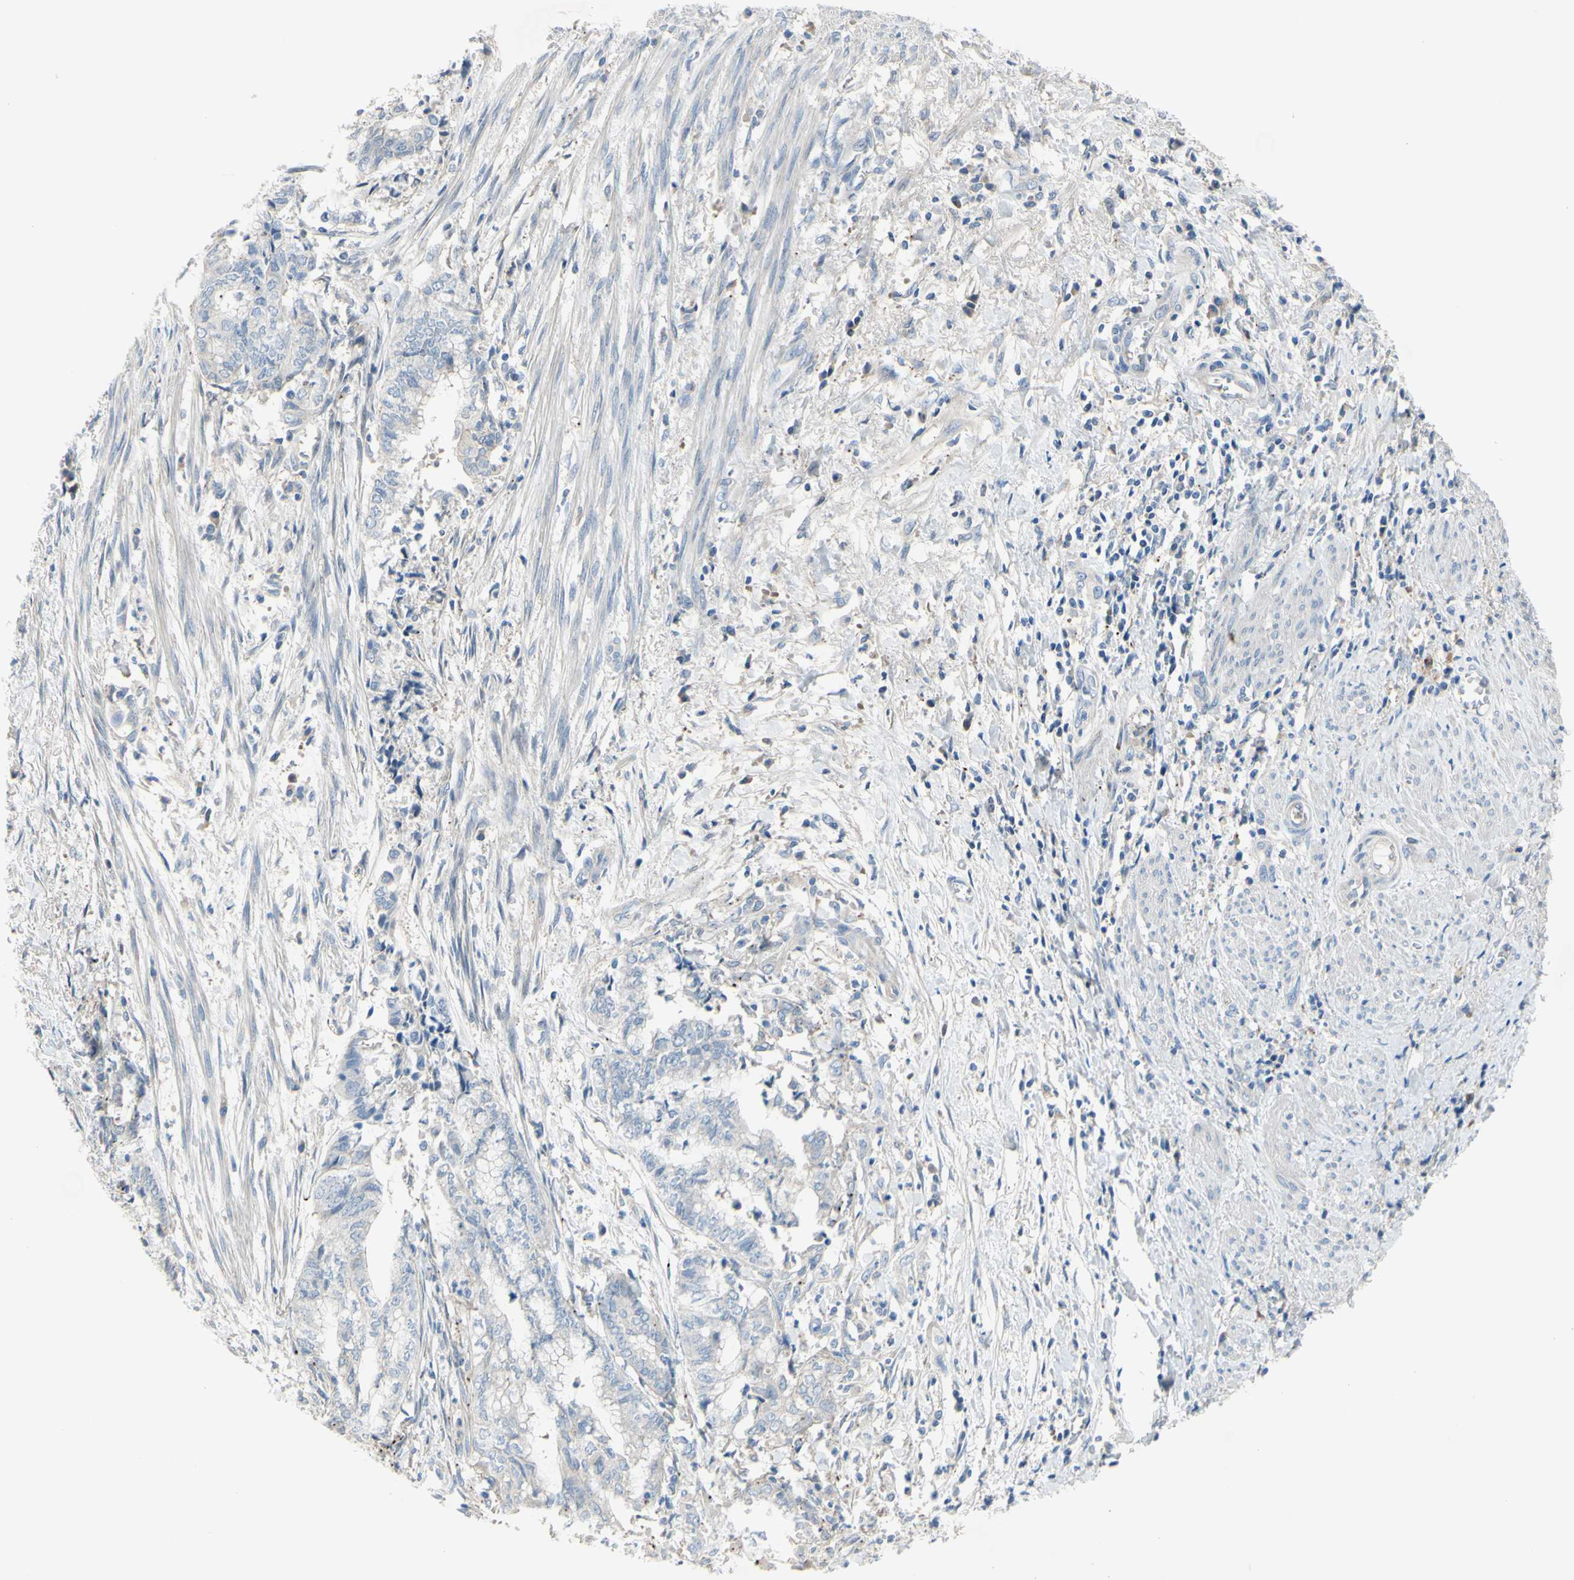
{"staining": {"intensity": "negative", "quantity": "none", "location": "none"}, "tissue": "endometrial cancer", "cell_type": "Tumor cells", "image_type": "cancer", "snomed": [{"axis": "morphology", "description": "Necrosis, NOS"}, {"axis": "morphology", "description": "Adenocarcinoma, NOS"}, {"axis": "topography", "description": "Endometrium"}], "caption": "Image shows no protein staining in tumor cells of endometrial cancer (adenocarcinoma) tissue.", "gene": "TMEM59L", "patient": {"sex": "female", "age": 79}}